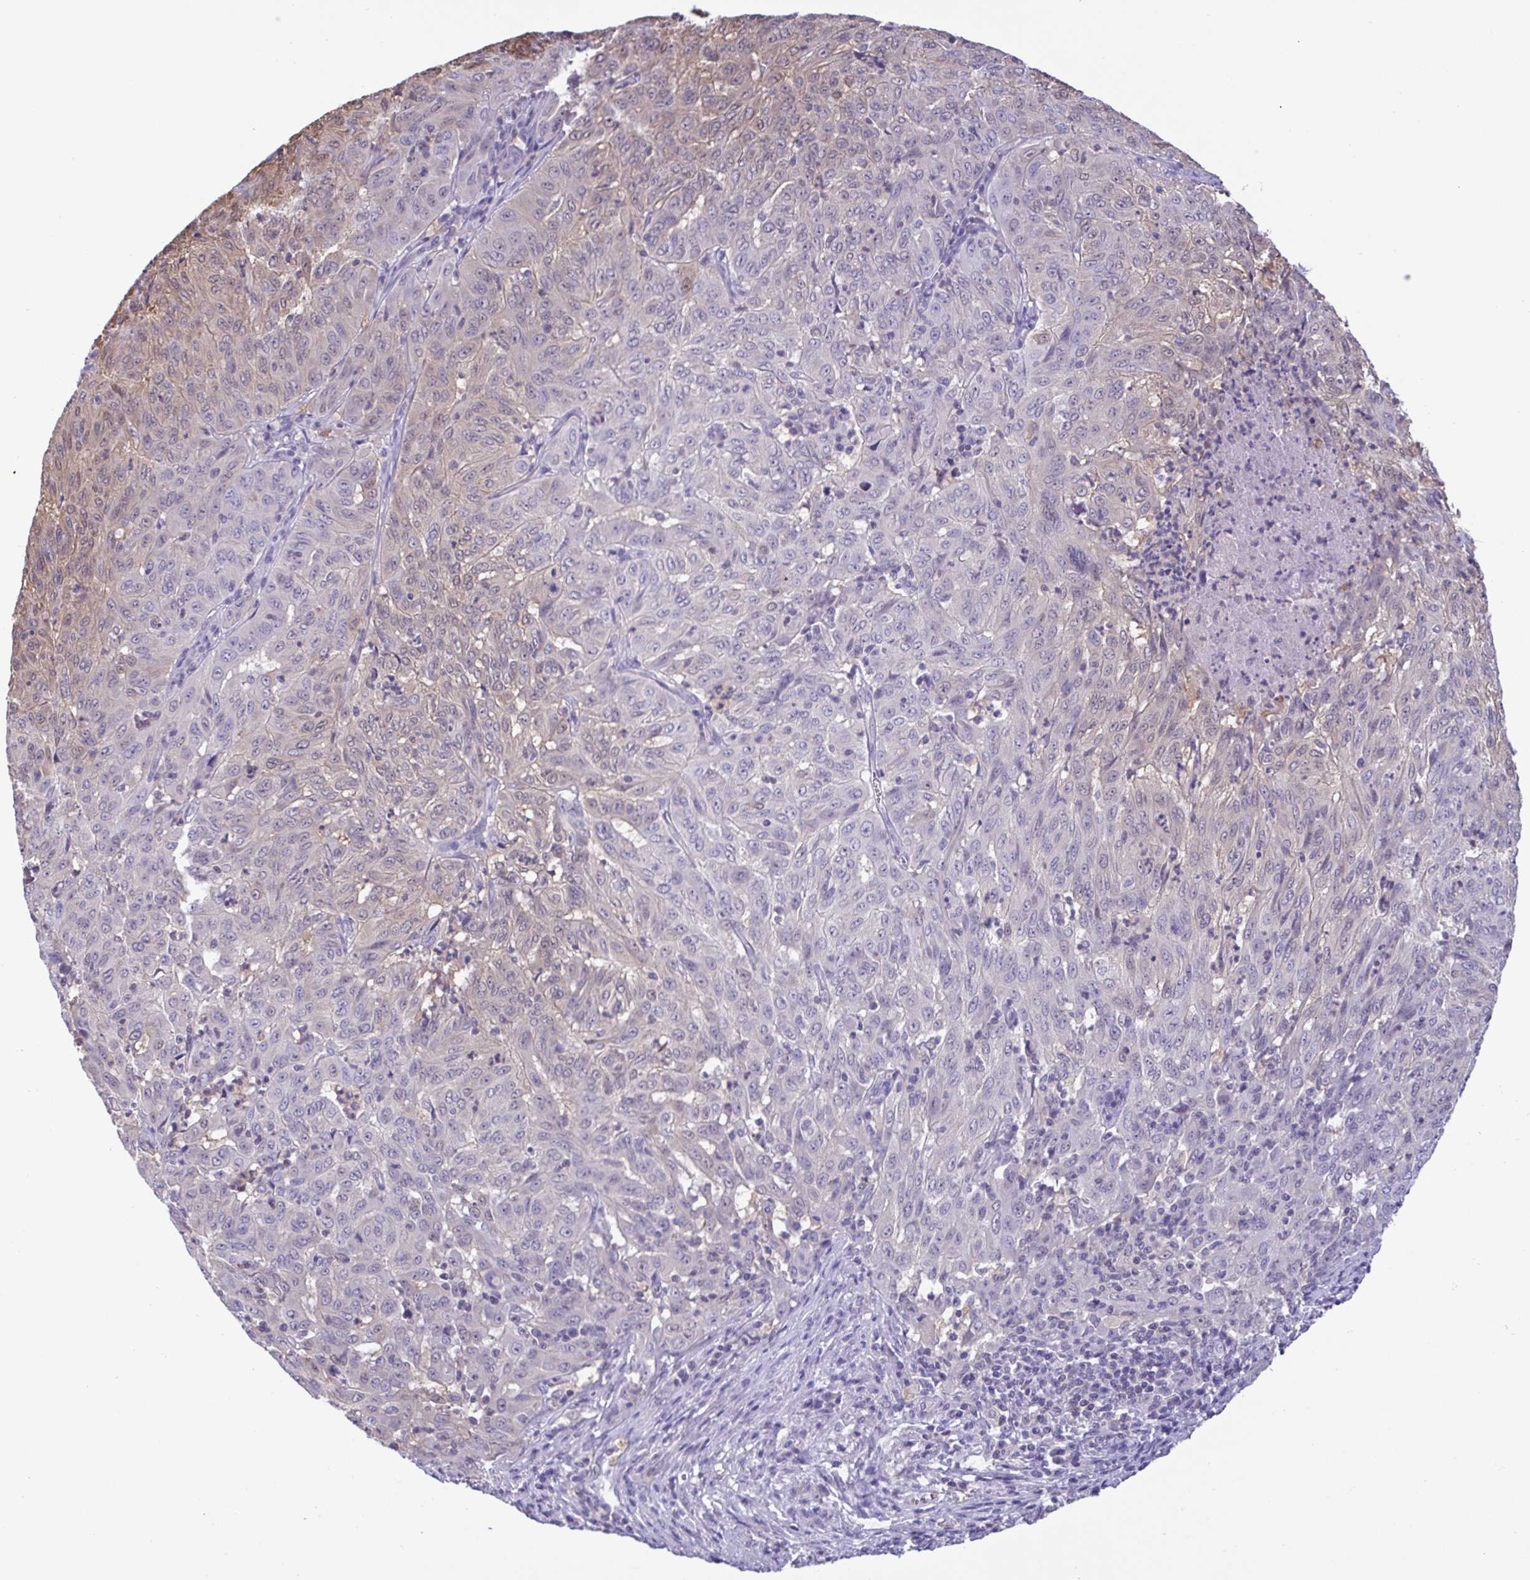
{"staining": {"intensity": "weak", "quantity": "<25%", "location": "cytoplasmic/membranous"}, "tissue": "pancreatic cancer", "cell_type": "Tumor cells", "image_type": "cancer", "snomed": [{"axis": "morphology", "description": "Adenocarcinoma, NOS"}, {"axis": "topography", "description": "Pancreas"}], "caption": "Tumor cells are negative for protein expression in human pancreatic cancer.", "gene": "LDHC", "patient": {"sex": "male", "age": 63}}